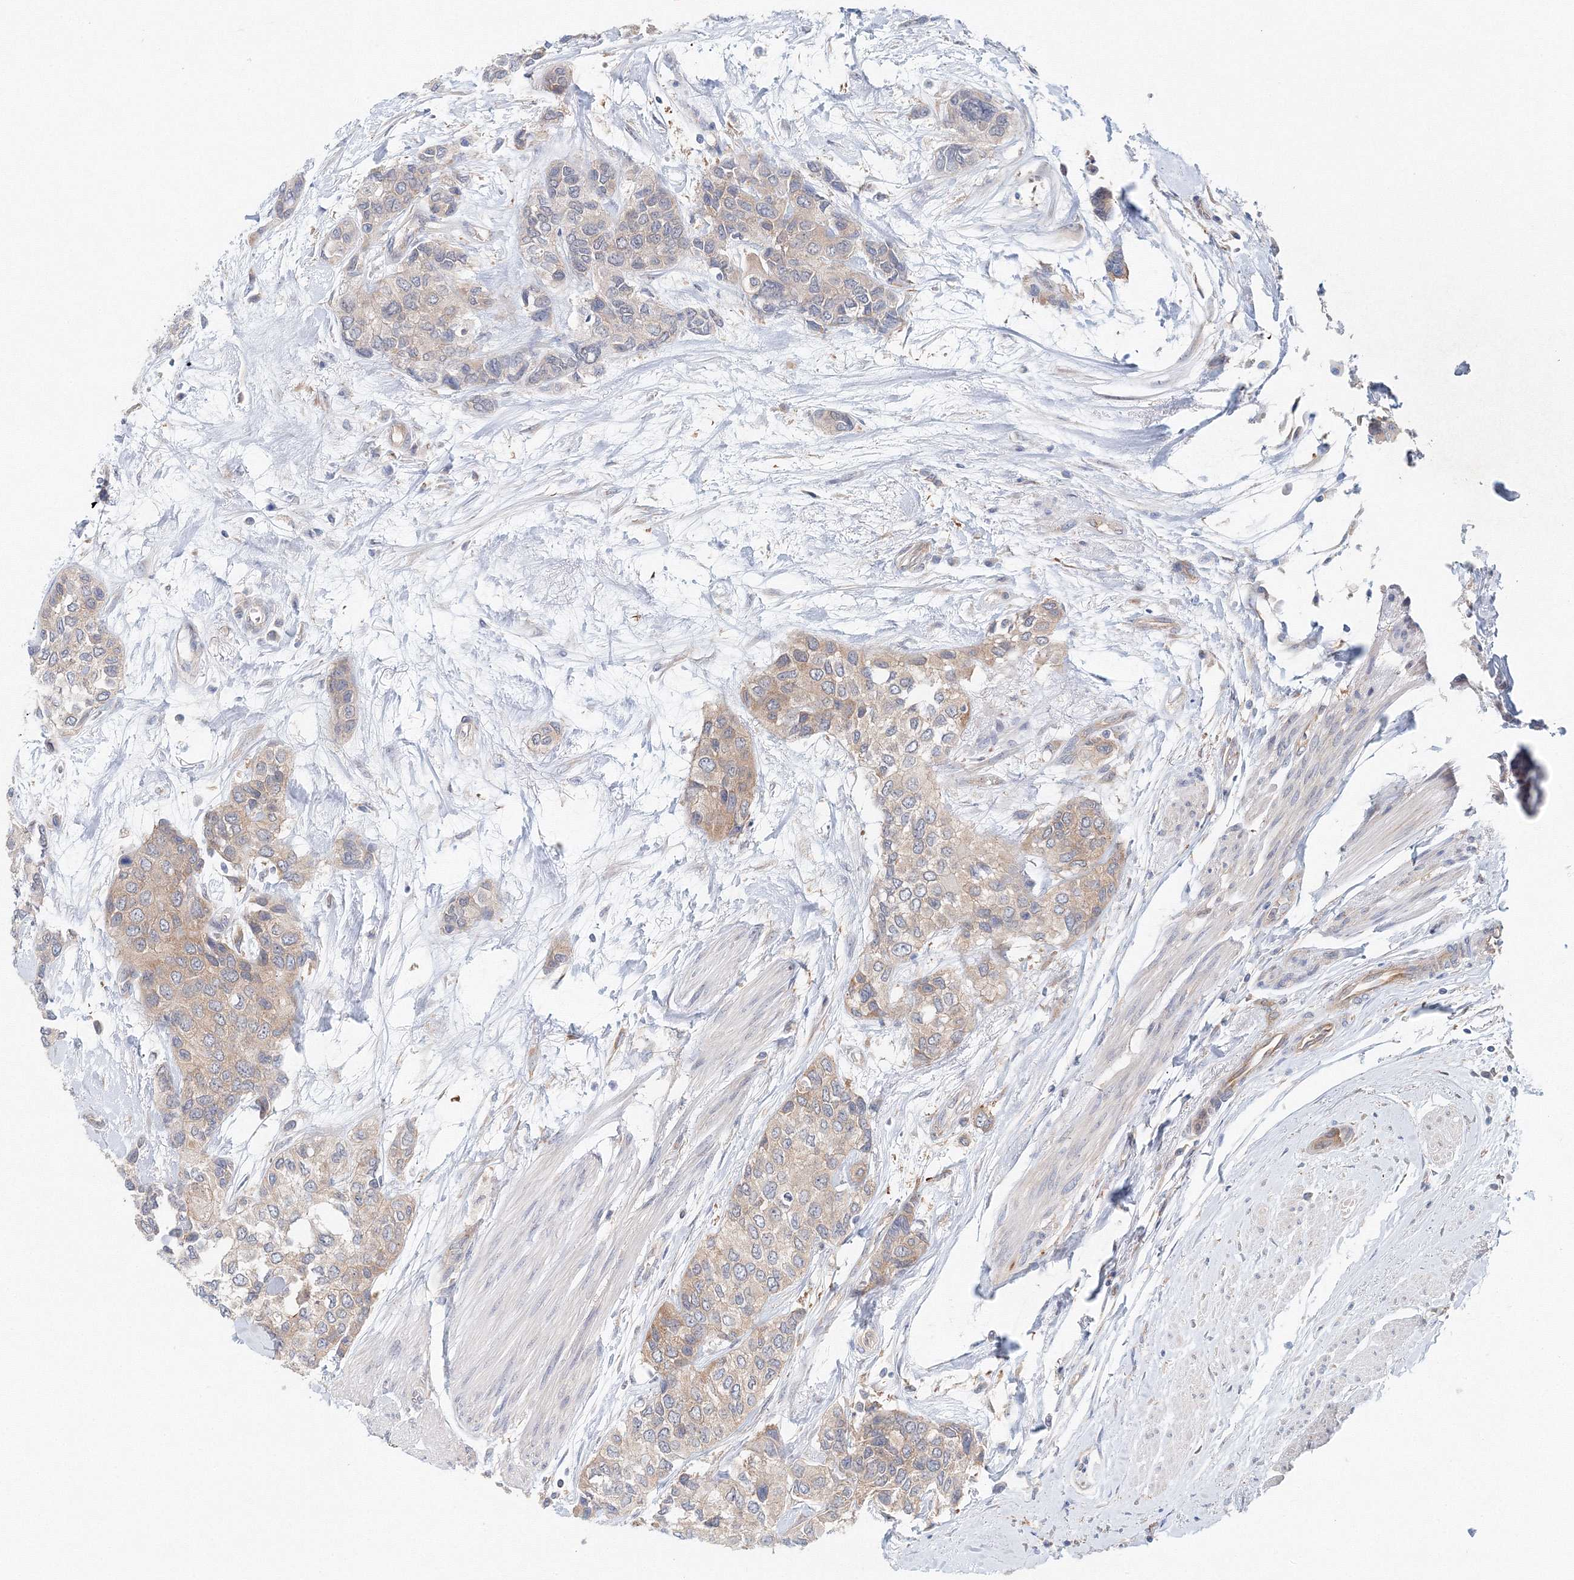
{"staining": {"intensity": "weak", "quantity": "25%-75%", "location": "cytoplasmic/membranous"}, "tissue": "urothelial cancer", "cell_type": "Tumor cells", "image_type": "cancer", "snomed": [{"axis": "morphology", "description": "Normal tissue, NOS"}, {"axis": "morphology", "description": "Urothelial carcinoma, High grade"}, {"axis": "topography", "description": "Vascular tissue"}, {"axis": "topography", "description": "Urinary bladder"}], "caption": "IHC (DAB) staining of human urothelial cancer demonstrates weak cytoplasmic/membranous protein expression in approximately 25%-75% of tumor cells.", "gene": "TPRKB", "patient": {"sex": "female", "age": 56}}